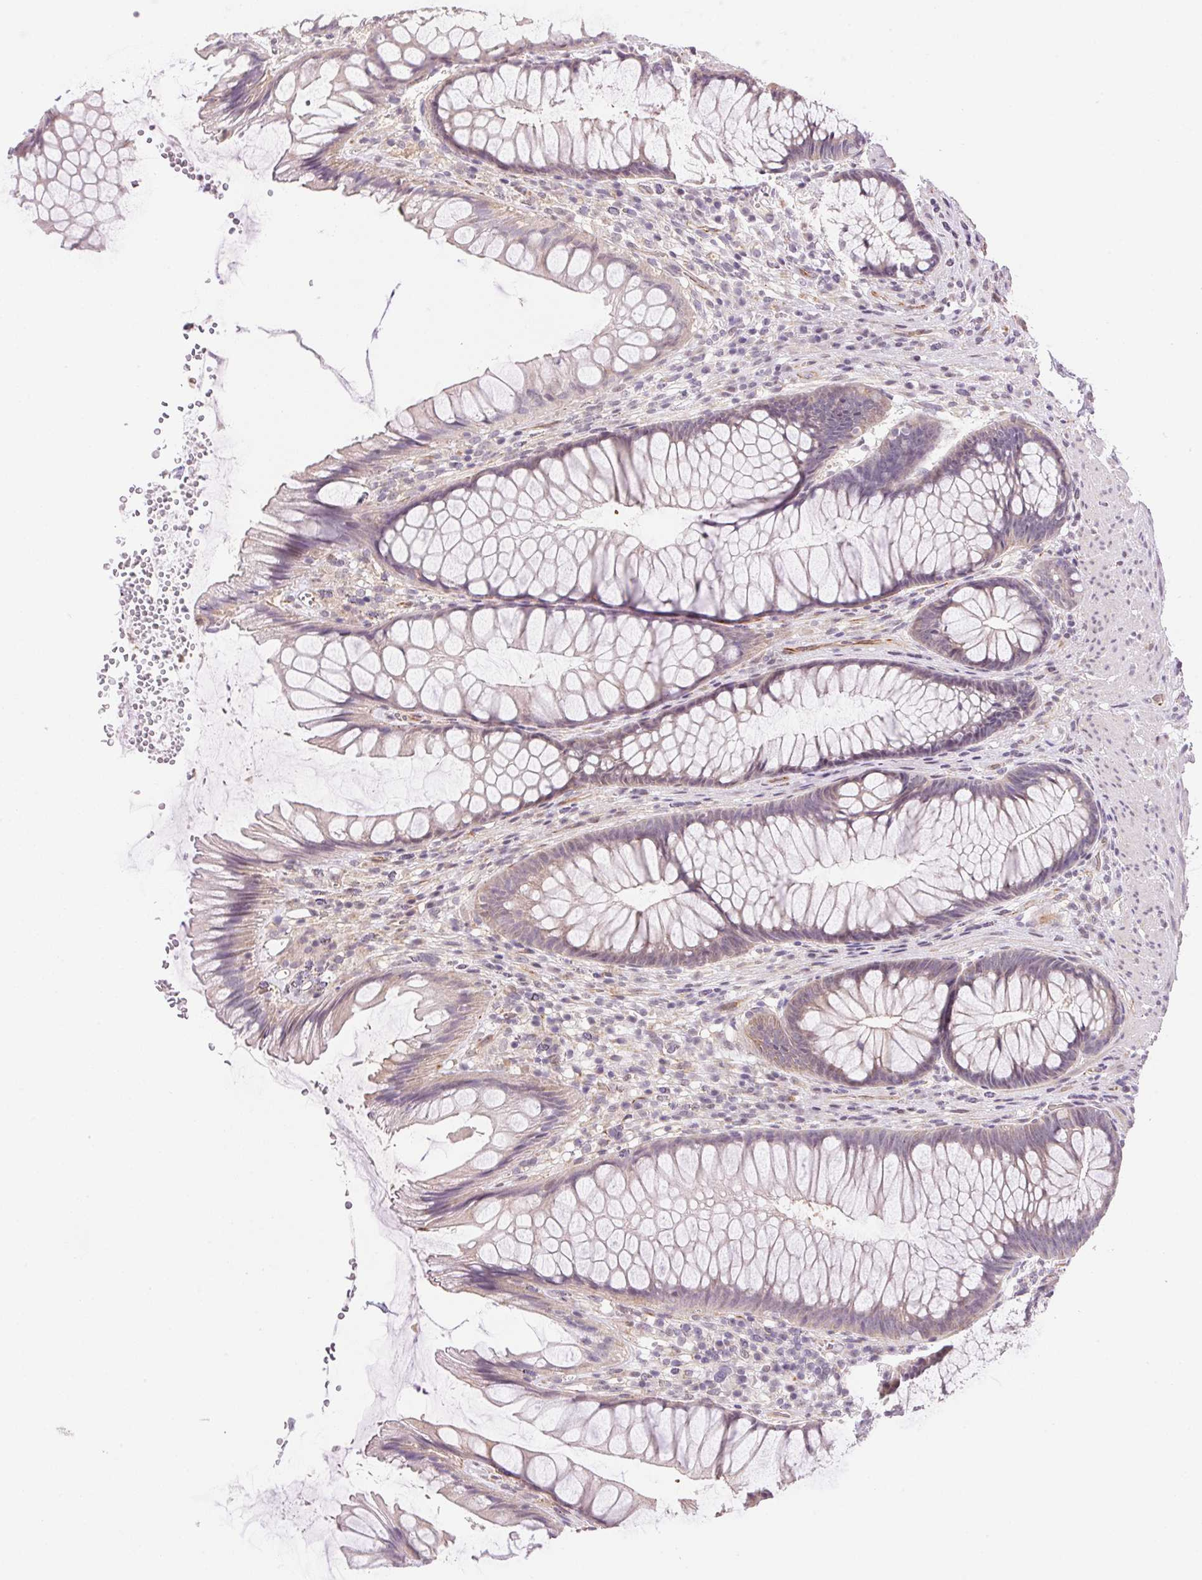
{"staining": {"intensity": "weak", "quantity": "25%-75%", "location": "cytoplasmic/membranous"}, "tissue": "rectum", "cell_type": "Glandular cells", "image_type": "normal", "snomed": [{"axis": "morphology", "description": "Normal tissue, NOS"}, {"axis": "topography", "description": "Rectum"}], "caption": "Immunohistochemical staining of benign rectum exhibits low levels of weak cytoplasmic/membranous positivity in approximately 25%-75% of glandular cells.", "gene": "GYG2", "patient": {"sex": "male", "age": 53}}